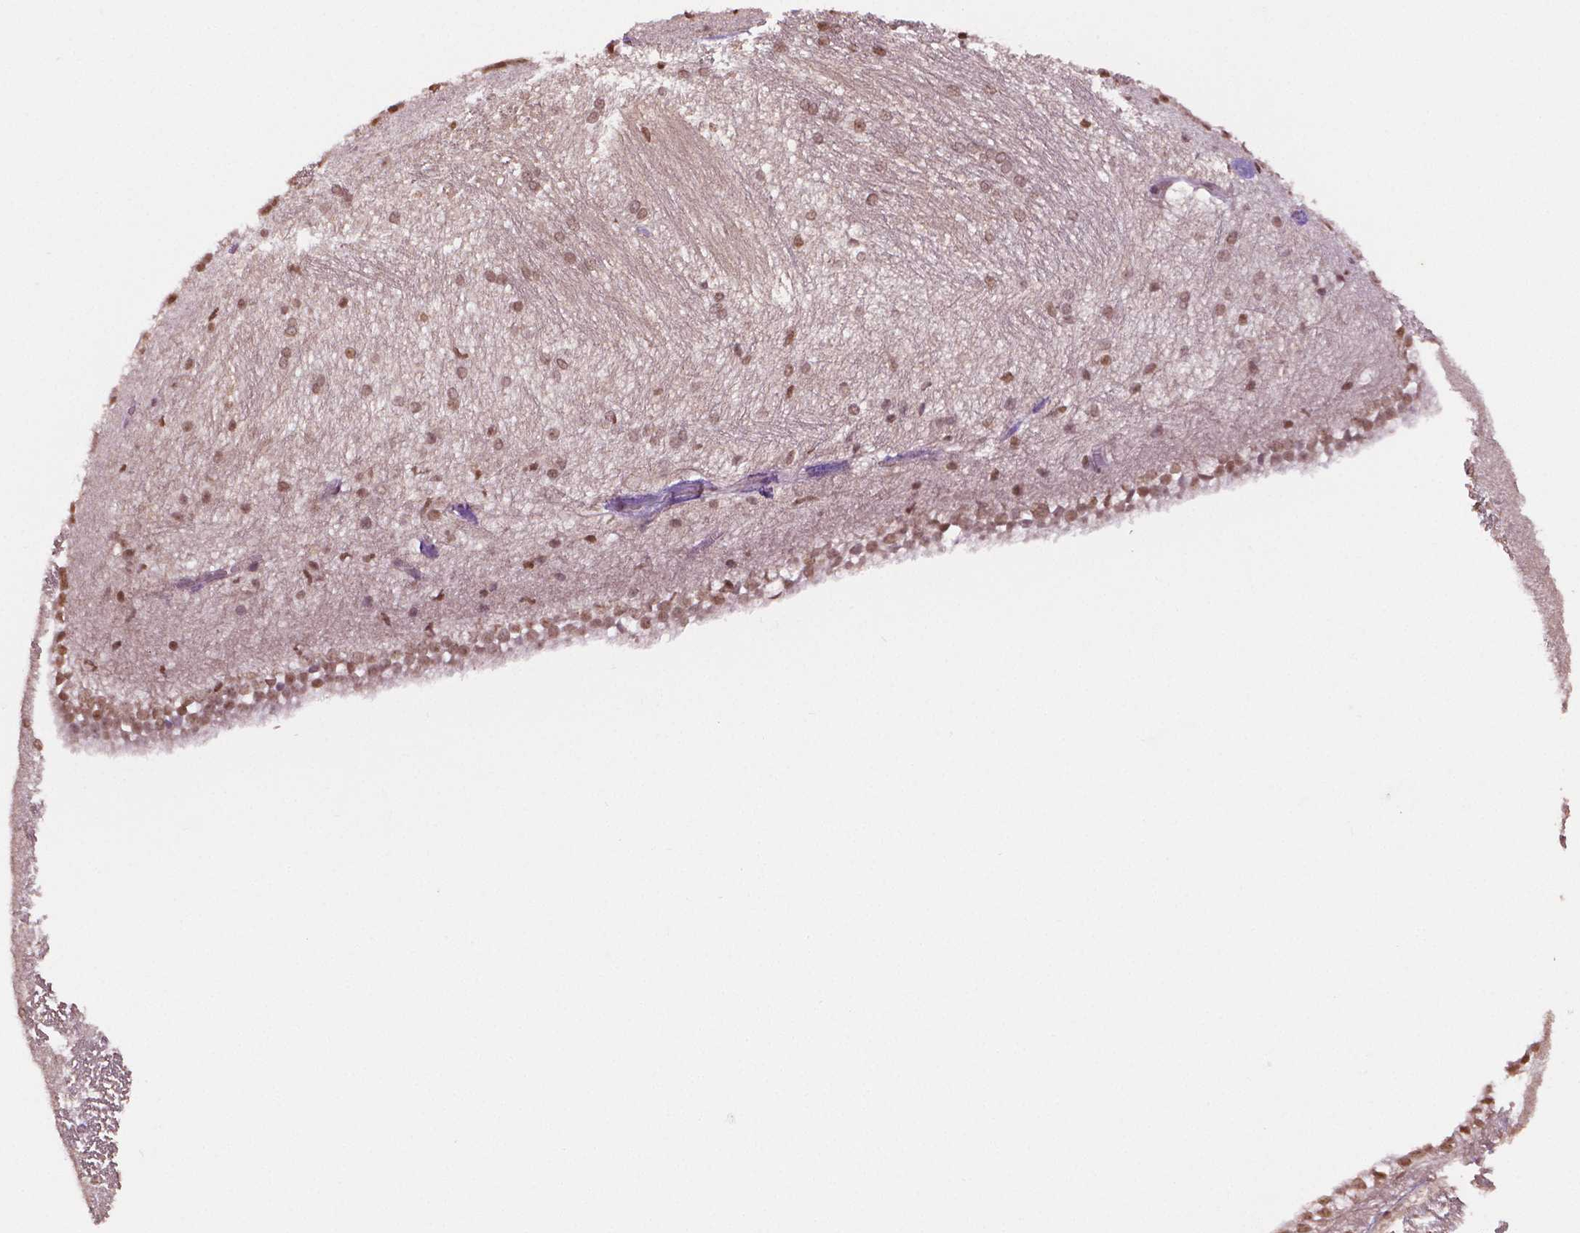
{"staining": {"intensity": "moderate", "quantity": ">75%", "location": "nuclear"}, "tissue": "hippocampus", "cell_type": "Glial cells", "image_type": "normal", "snomed": [{"axis": "morphology", "description": "Normal tissue, NOS"}, {"axis": "topography", "description": "Cerebral cortex"}, {"axis": "topography", "description": "Hippocampus"}], "caption": "Hippocampus was stained to show a protein in brown. There is medium levels of moderate nuclear expression in about >75% of glial cells. (brown staining indicates protein expression, while blue staining denotes nuclei).", "gene": "DEK", "patient": {"sex": "female", "age": 19}}